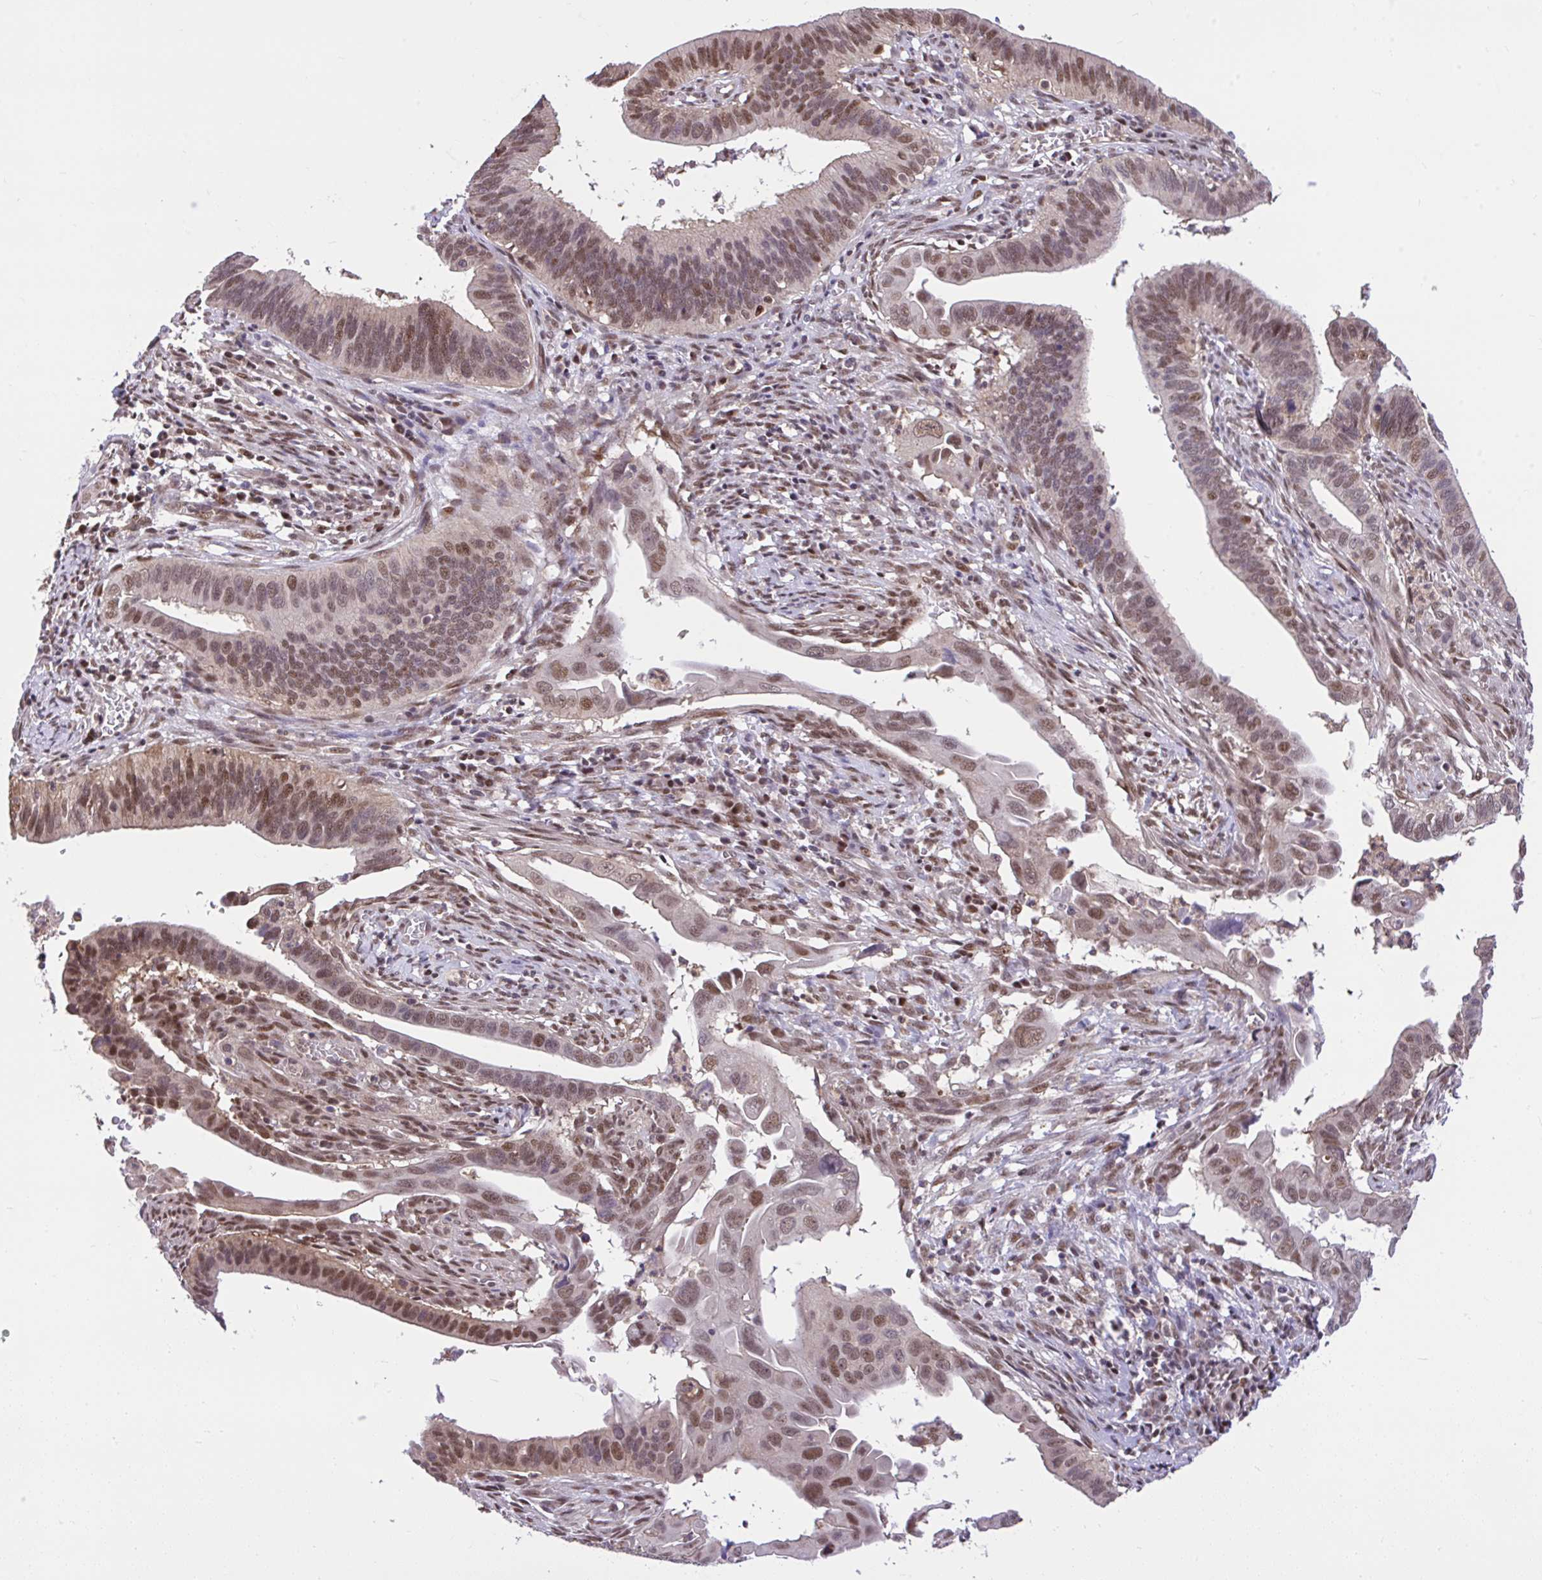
{"staining": {"intensity": "moderate", "quantity": ">75%", "location": "nuclear"}, "tissue": "cervical cancer", "cell_type": "Tumor cells", "image_type": "cancer", "snomed": [{"axis": "morphology", "description": "Adenocarcinoma, NOS"}, {"axis": "topography", "description": "Cervix"}], "caption": "Protein analysis of cervical adenocarcinoma tissue reveals moderate nuclear expression in approximately >75% of tumor cells. The staining is performed using DAB brown chromogen to label protein expression. The nuclei are counter-stained blue using hematoxylin.", "gene": "GLIS3", "patient": {"sex": "female", "age": 42}}